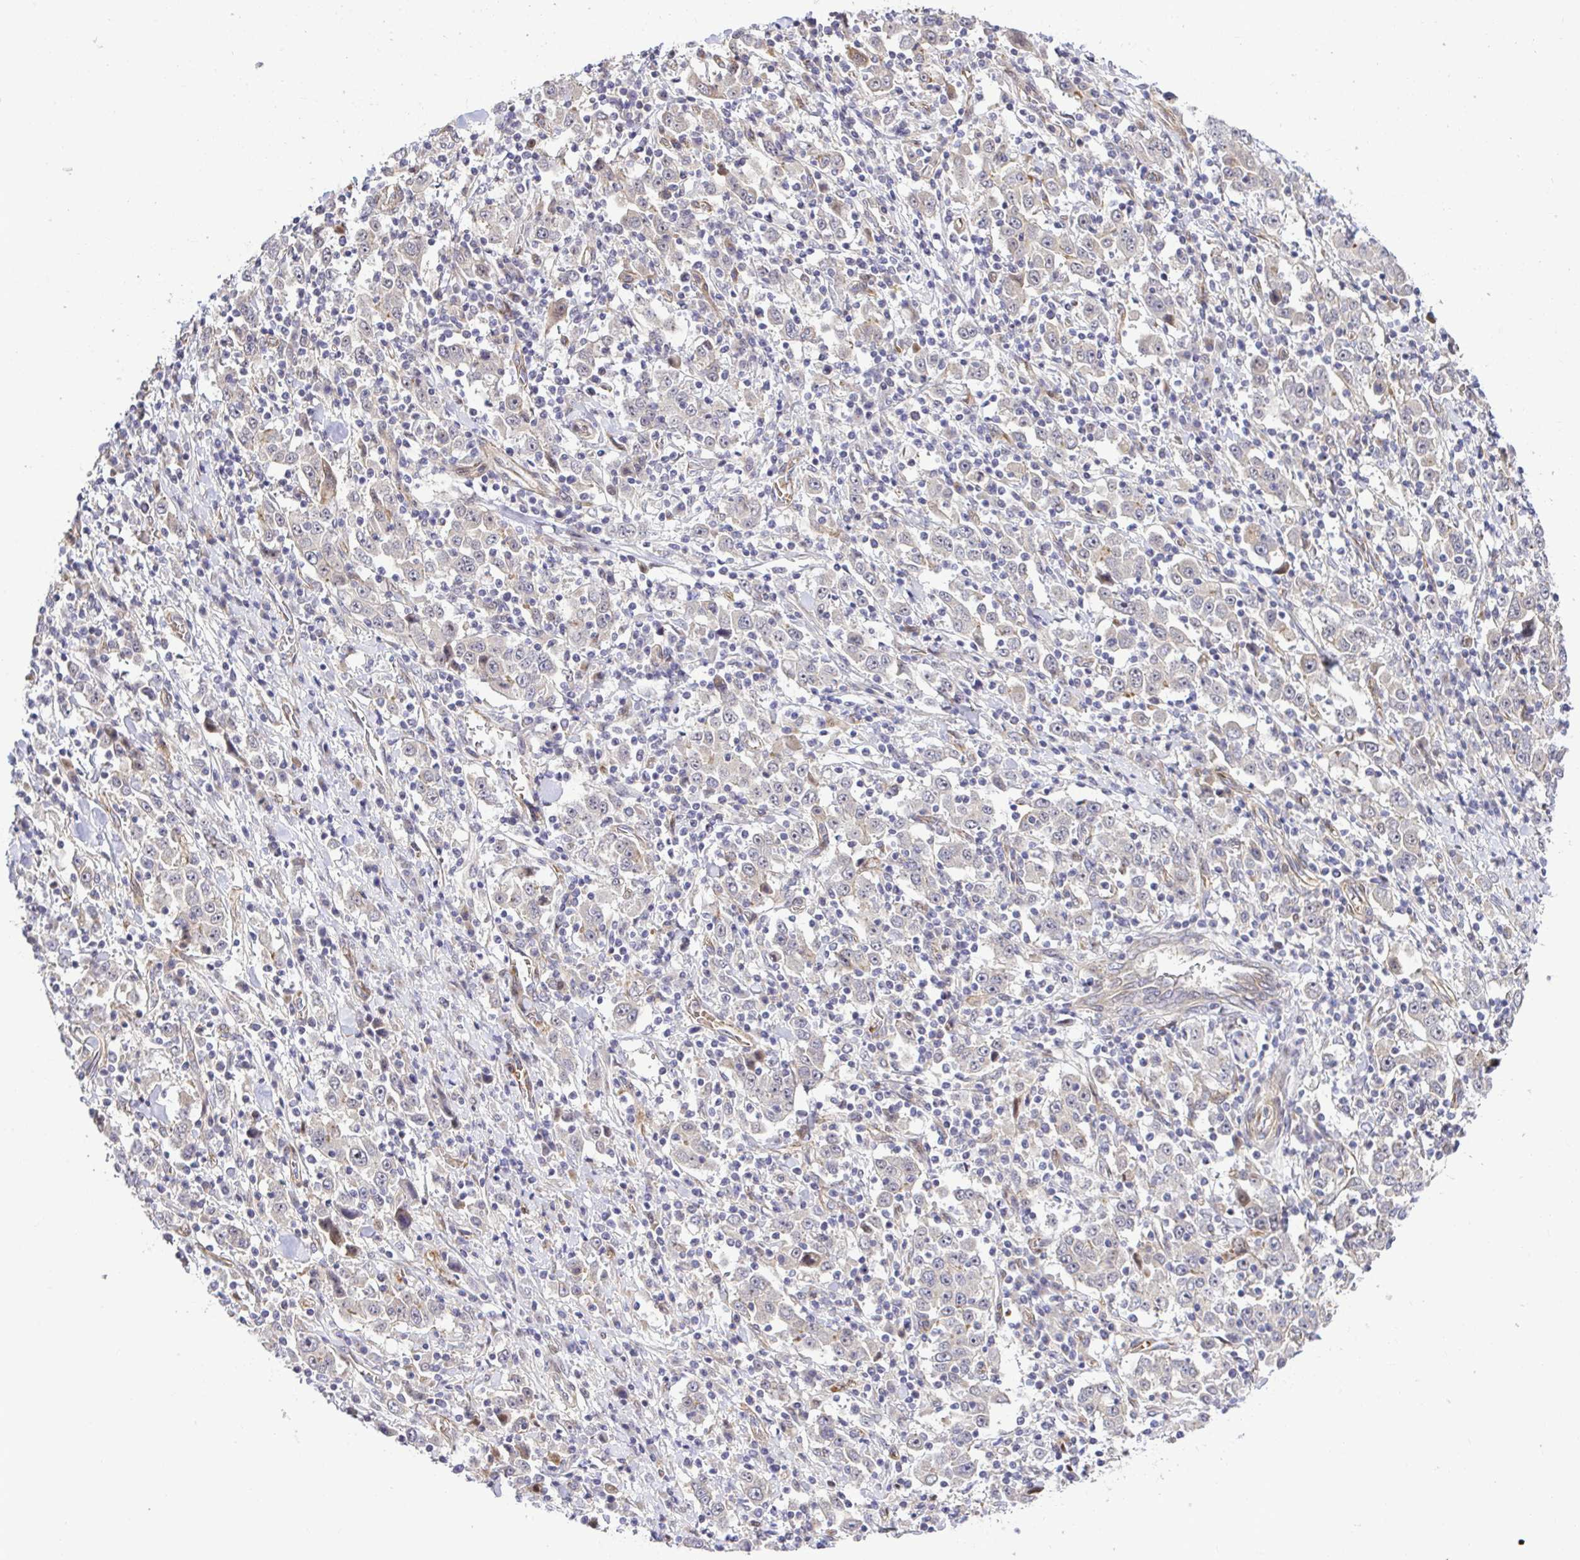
{"staining": {"intensity": "negative", "quantity": "none", "location": "none"}, "tissue": "stomach cancer", "cell_type": "Tumor cells", "image_type": "cancer", "snomed": [{"axis": "morphology", "description": "Normal tissue, NOS"}, {"axis": "morphology", "description": "Adenocarcinoma, NOS"}, {"axis": "topography", "description": "Stomach, upper"}, {"axis": "topography", "description": "Stomach"}], "caption": "Immunohistochemical staining of human stomach adenocarcinoma shows no significant positivity in tumor cells. The staining was performed using DAB to visualize the protein expression in brown, while the nuclei were stained in blue with hematoxylin (Magnification: 20x).", "gene": "TRIM55", "patient": {"sex": "male", "age": 59}}